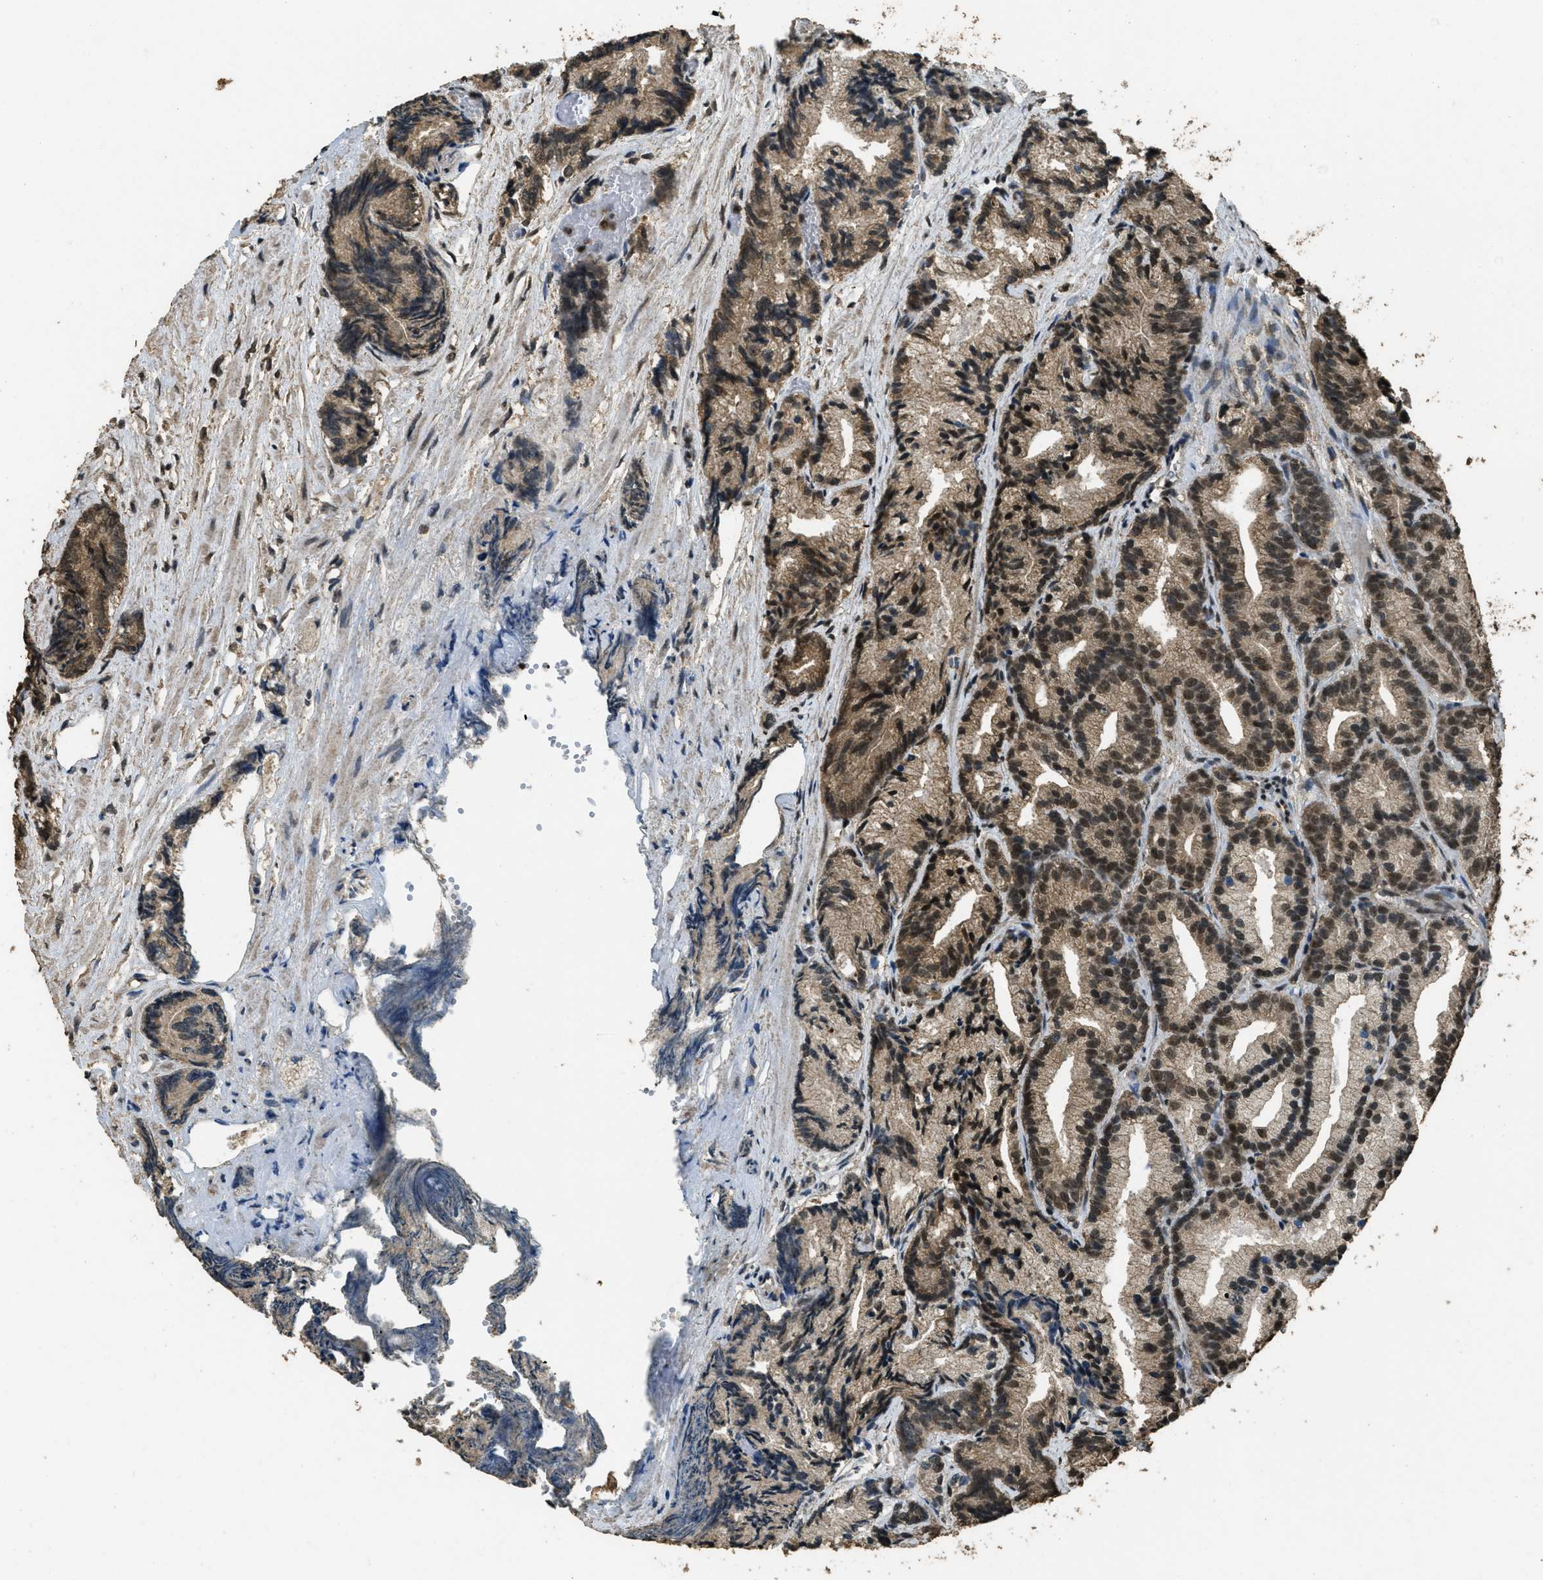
{"staining": {"intensity": "moderate", "quantity": ">75%", "location": "nuclear"}, "tissue": "prostate cancer", "cell_type": "Tumor cells", "image_type": "cancer", "snomed": [{"axis": "morphology", "description": "Adenocarcinoma, Low grade"}, {"axis": "topography", "description": "Prostate"}], "caption": "Low-grade adenocarcinoma (prostate) stained for a protein displays moderate nuclear positivity in tumor cells. The protein is stained brown, and the nuclei are stained in blue (DAB (3,3'-diaminobenzidine) IHC with brightfield microscopy, high magnification).", "gene": "MYB", "patient": {"sex": "male", "age": 89}}